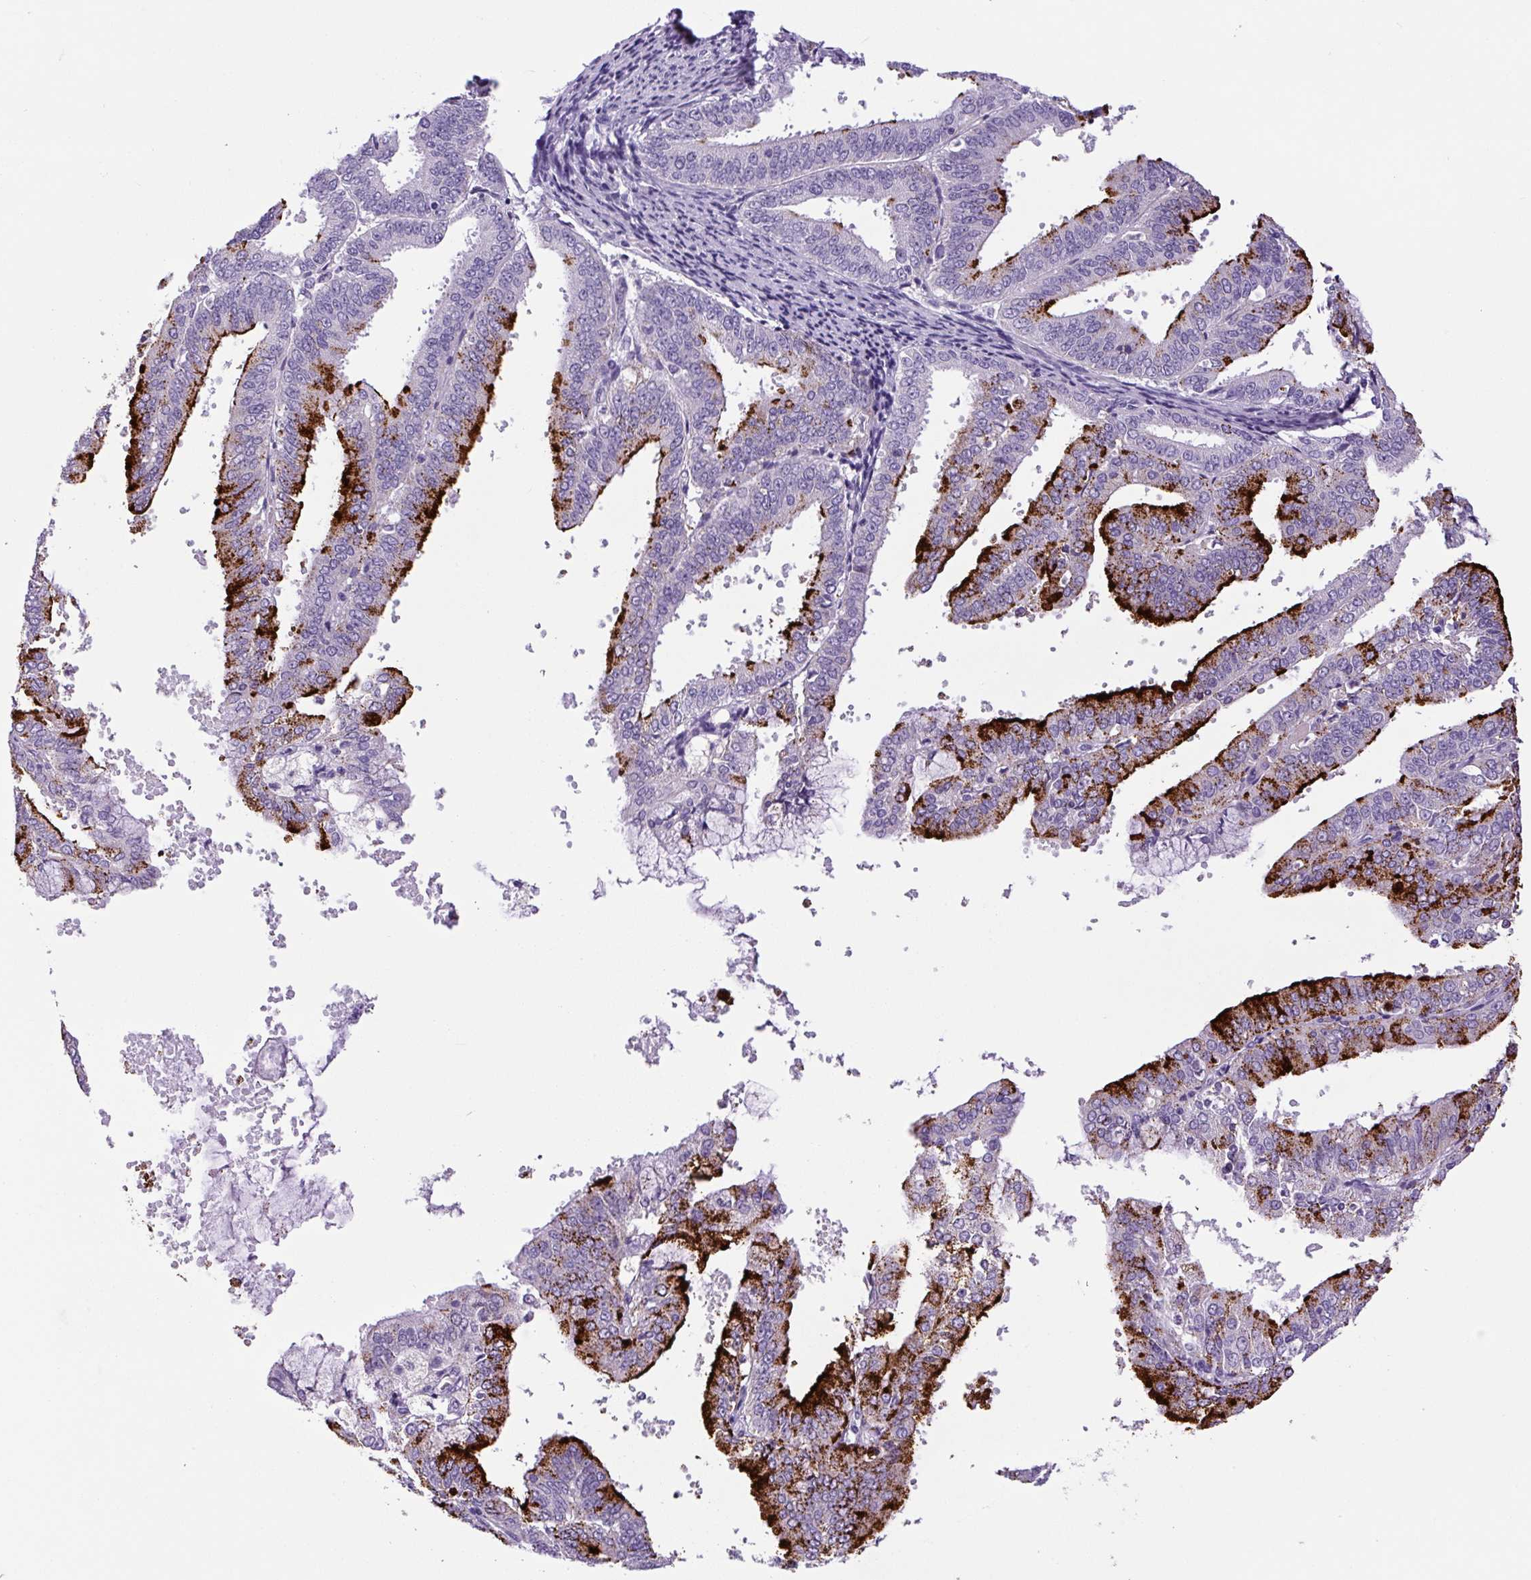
{"staining": {"intensity": "strong", "quantity": "25%-75%", "location": "cytoplasmic/membranous"}, "tissue": "endometrial cancer", "cell_type": "Tumor cells", "image_type": "cancer", "snomed": [{"axis": "morphology", "description": "Adenocarcinoma, NOS"}, {"axis": "topography", "description": "Endometrium"}], "caption": "Endometrial adenocarcinoma stained with a protein marker exhibits strong staining in tumor cells.", "gene": "CHGA", "patient": {"sex": "female", "age": 63}}